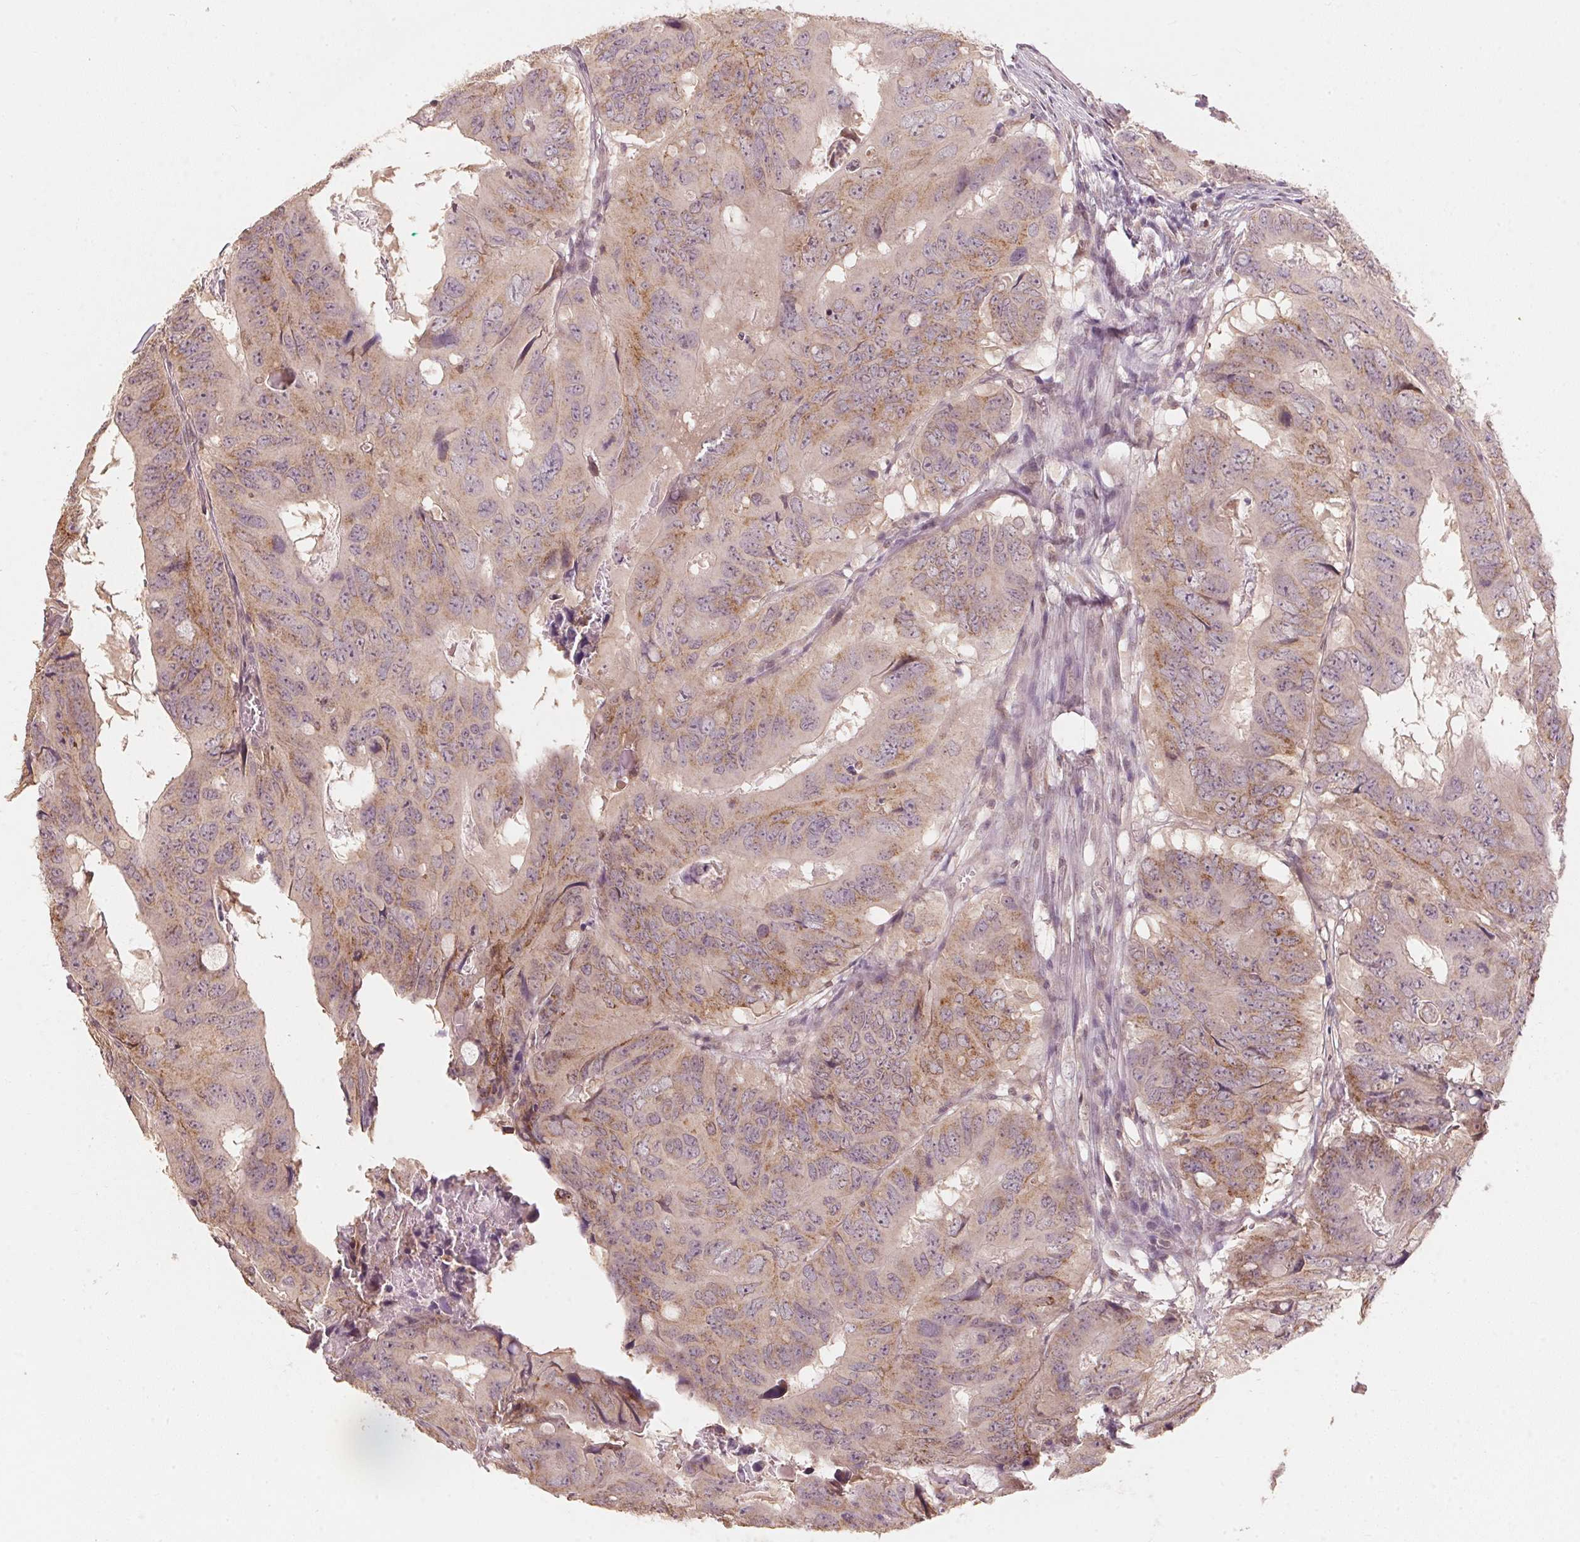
{"staining": {"intensity": "weak", "quantity": "25%-75%", "location": "cytoplasmic/membranous"}, "tissue": "colorectal cancer", "cell_type": "Tumor cells", "image_type": "cancer", "snomed": [{"axis": "morphology", "description": "Adenocarcinoma, NOS"}, {"axis": "topography", "description": "Colon"}], "caption": "Tumor cells exhibit low levels of weak cytoplasmic/membranous staining in approximately 25%-75% of cells in human colorectal adenocarcinoma.", "gene": "C2orf73", "patient": {"sex": "male", "age": 79}}